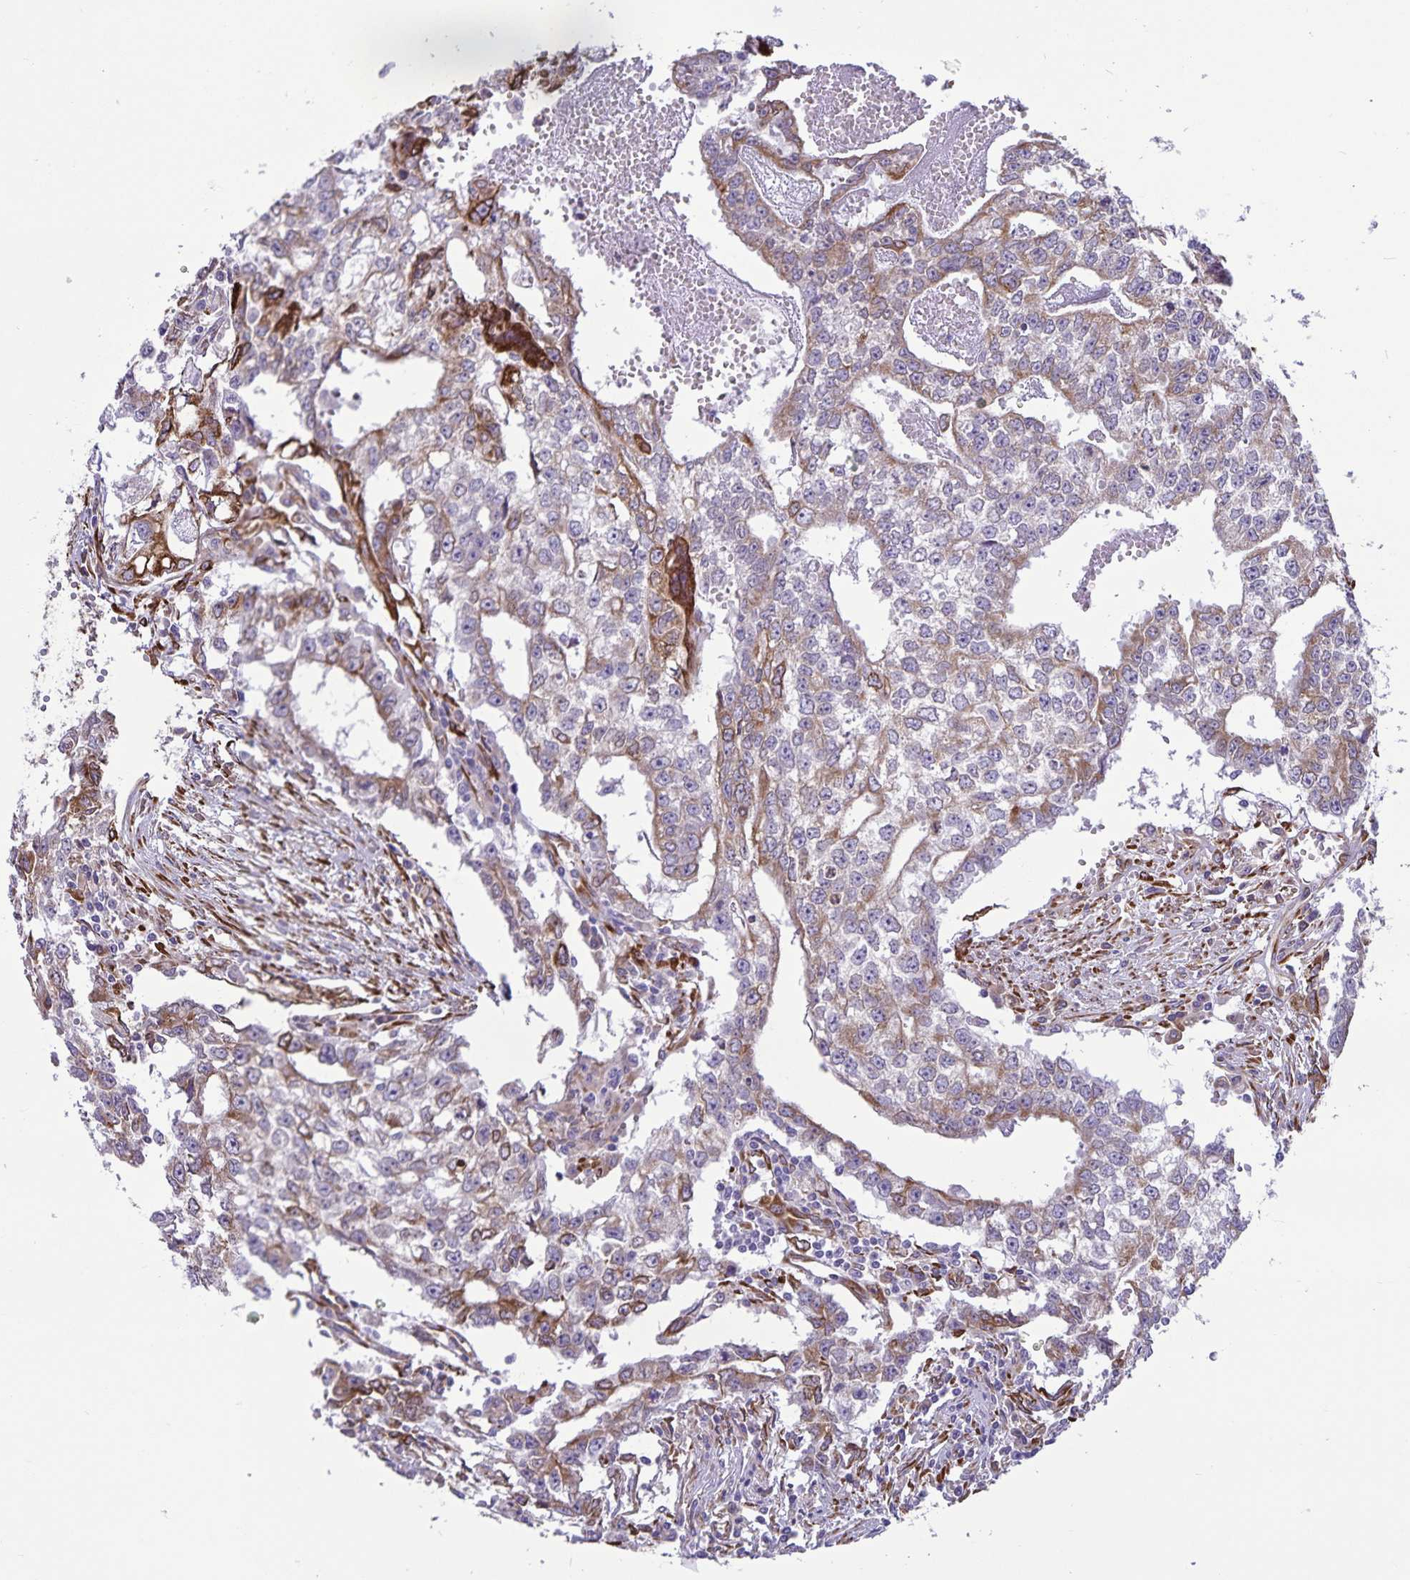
{"staining": {"intensity": "weak", "quantity": "25%-75%", "location": "cytoplasmic/membranous"}, "tissue": "testis cancer", "cell_type": "Tumor cells", "image_type": "cancer", "snomed": [{"axis": "morphology", "description": "Carcinoma, Embryonal, NOS"}, {"axis": "morphology", "description": "Teratoma, malignant, NOS"}, {"axis": "topography", "description": "Testis"}], "caption": "Embryonal carcinoma (testis) stained with a protein marker shows weak staining in tumor cells.", "gene": "RCN1", "patient": {"sex": "male", "age": 24}}